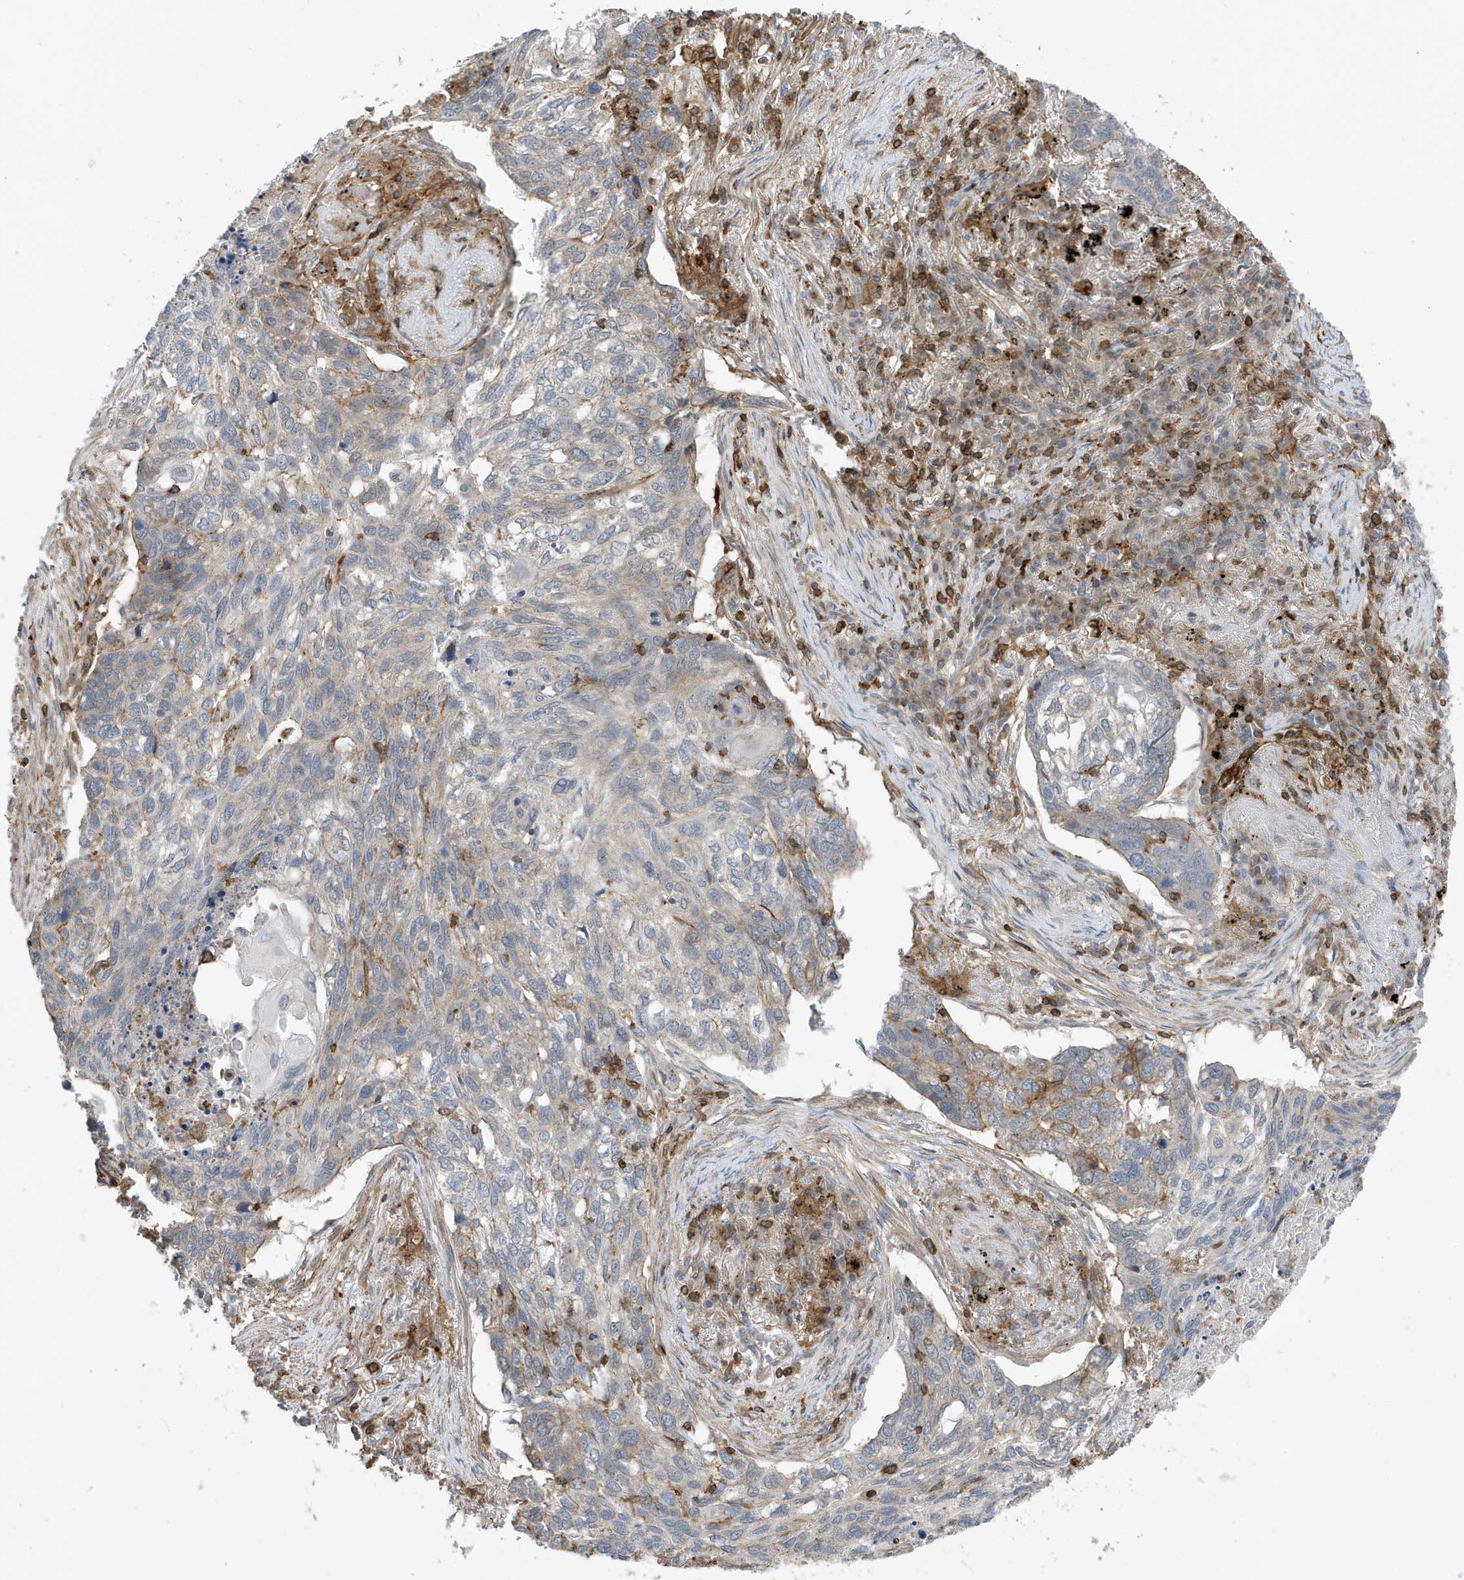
{"staining": {"intensity": "negative", "quantity": "none", "location": "none"}, "tissue": "lung cancer", "cell_type": "Tumor cells", "image_type": "cancer", "snomed": [{"axis": "morphology", "description": "Squamous cell carcinoma, NOS"}, {"axis": "topography", "description": "Lung"}], "caption": "The photomicrograph reveals no staining of tumor cells in lung cancer.", "gene": "TATDN3", "patient": {"sex": "female", "age": 63}}